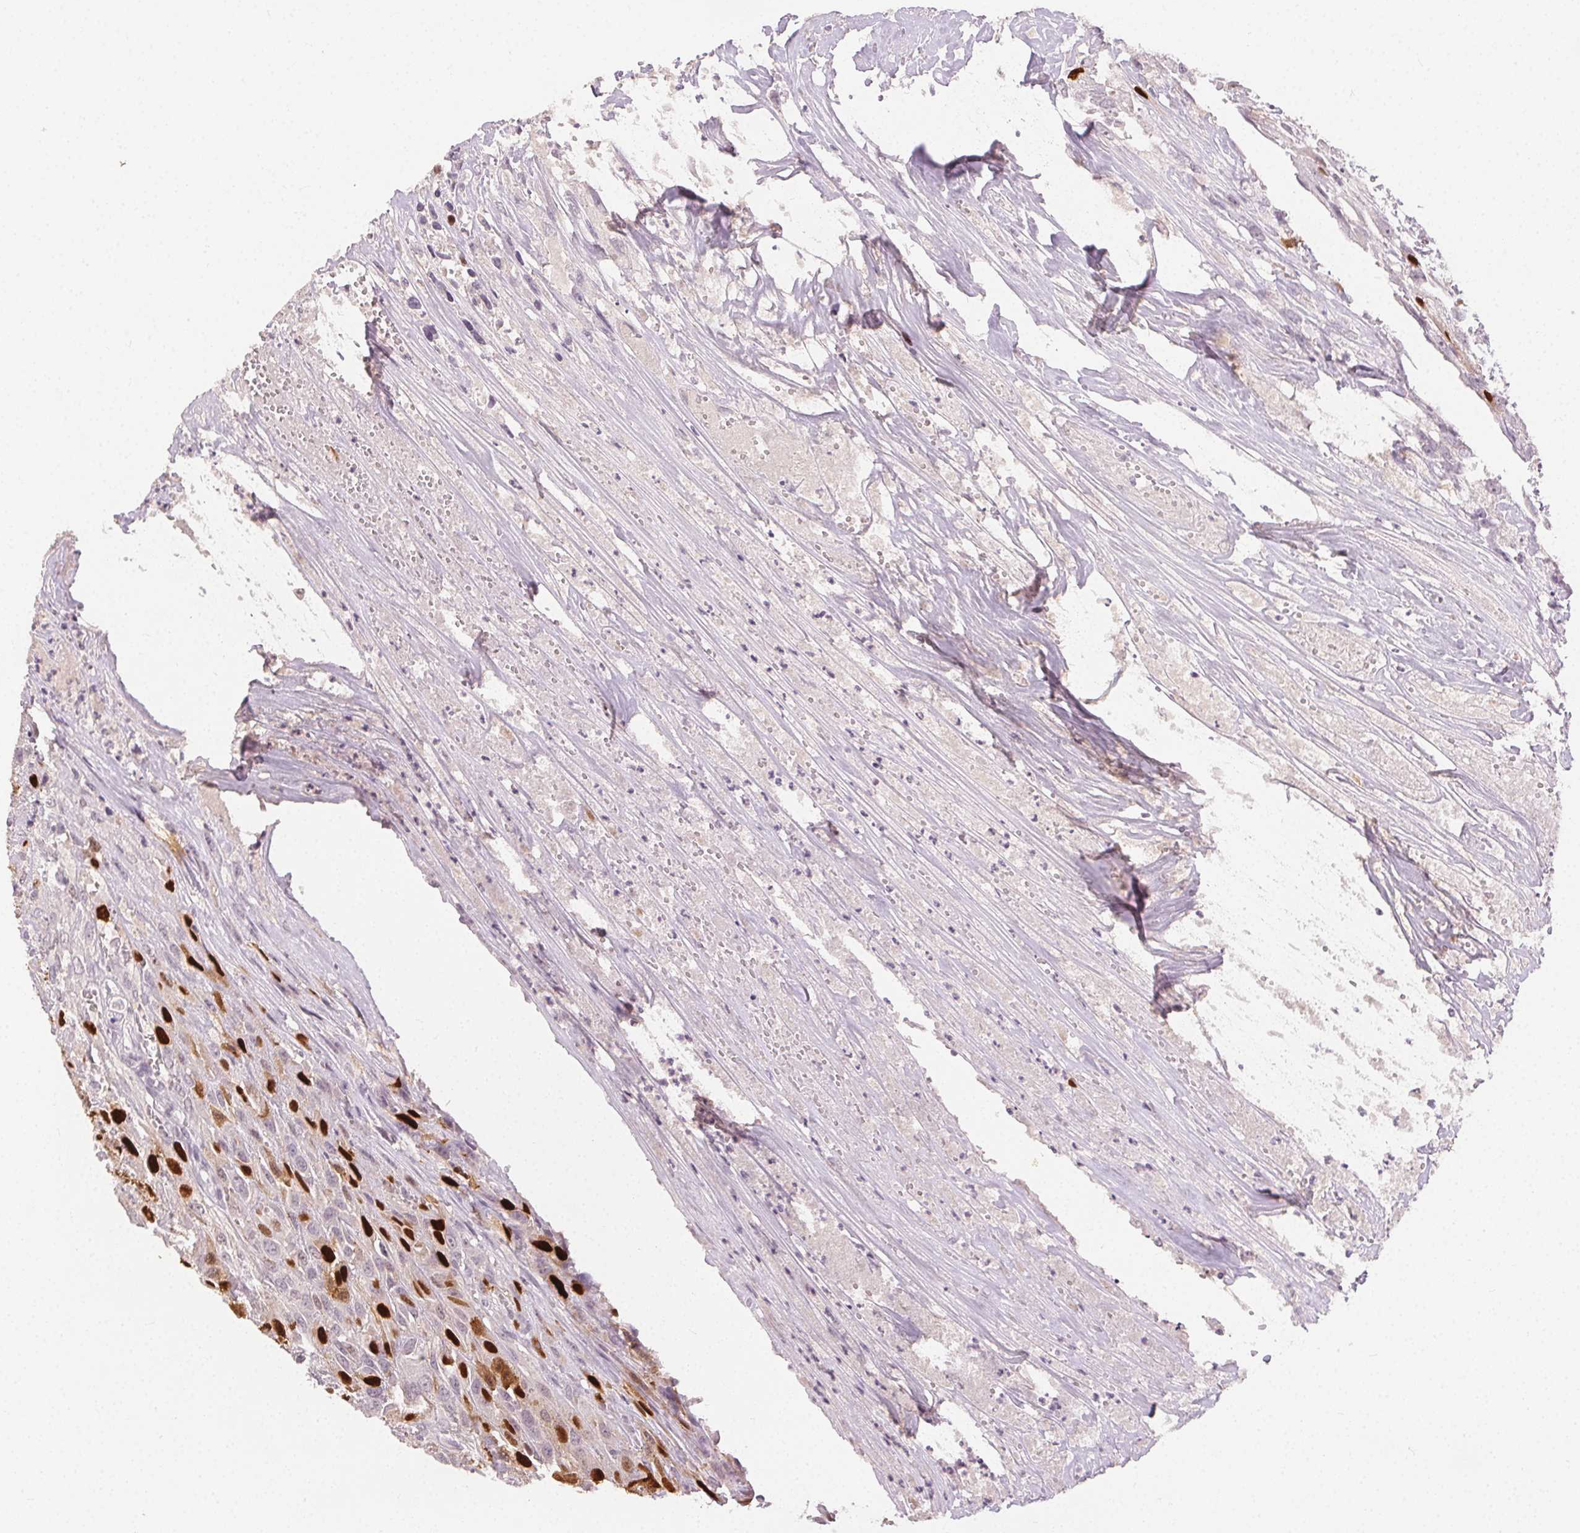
{"staining": {"intensity": "strong", "quantity": "25%-75%", "location": "nuclear"}, "tissue": "urothelial cancer", "cell_type": "Tumor cells", "image_type": "cancer", "snomed": [{"axis": "morphology", "description": "Urothelial carcinoma, High grade"}, {"axis": "topography", "description": "Urinary bladder"}], "caption": "Protein expression analysis of human urothelial carcinoma (high-grade) reveals strong nuclear expression in approximately 25%-75% of tumor cells.", "gene": "ANLN", "patient": {"sex": "male", "age": 67}}